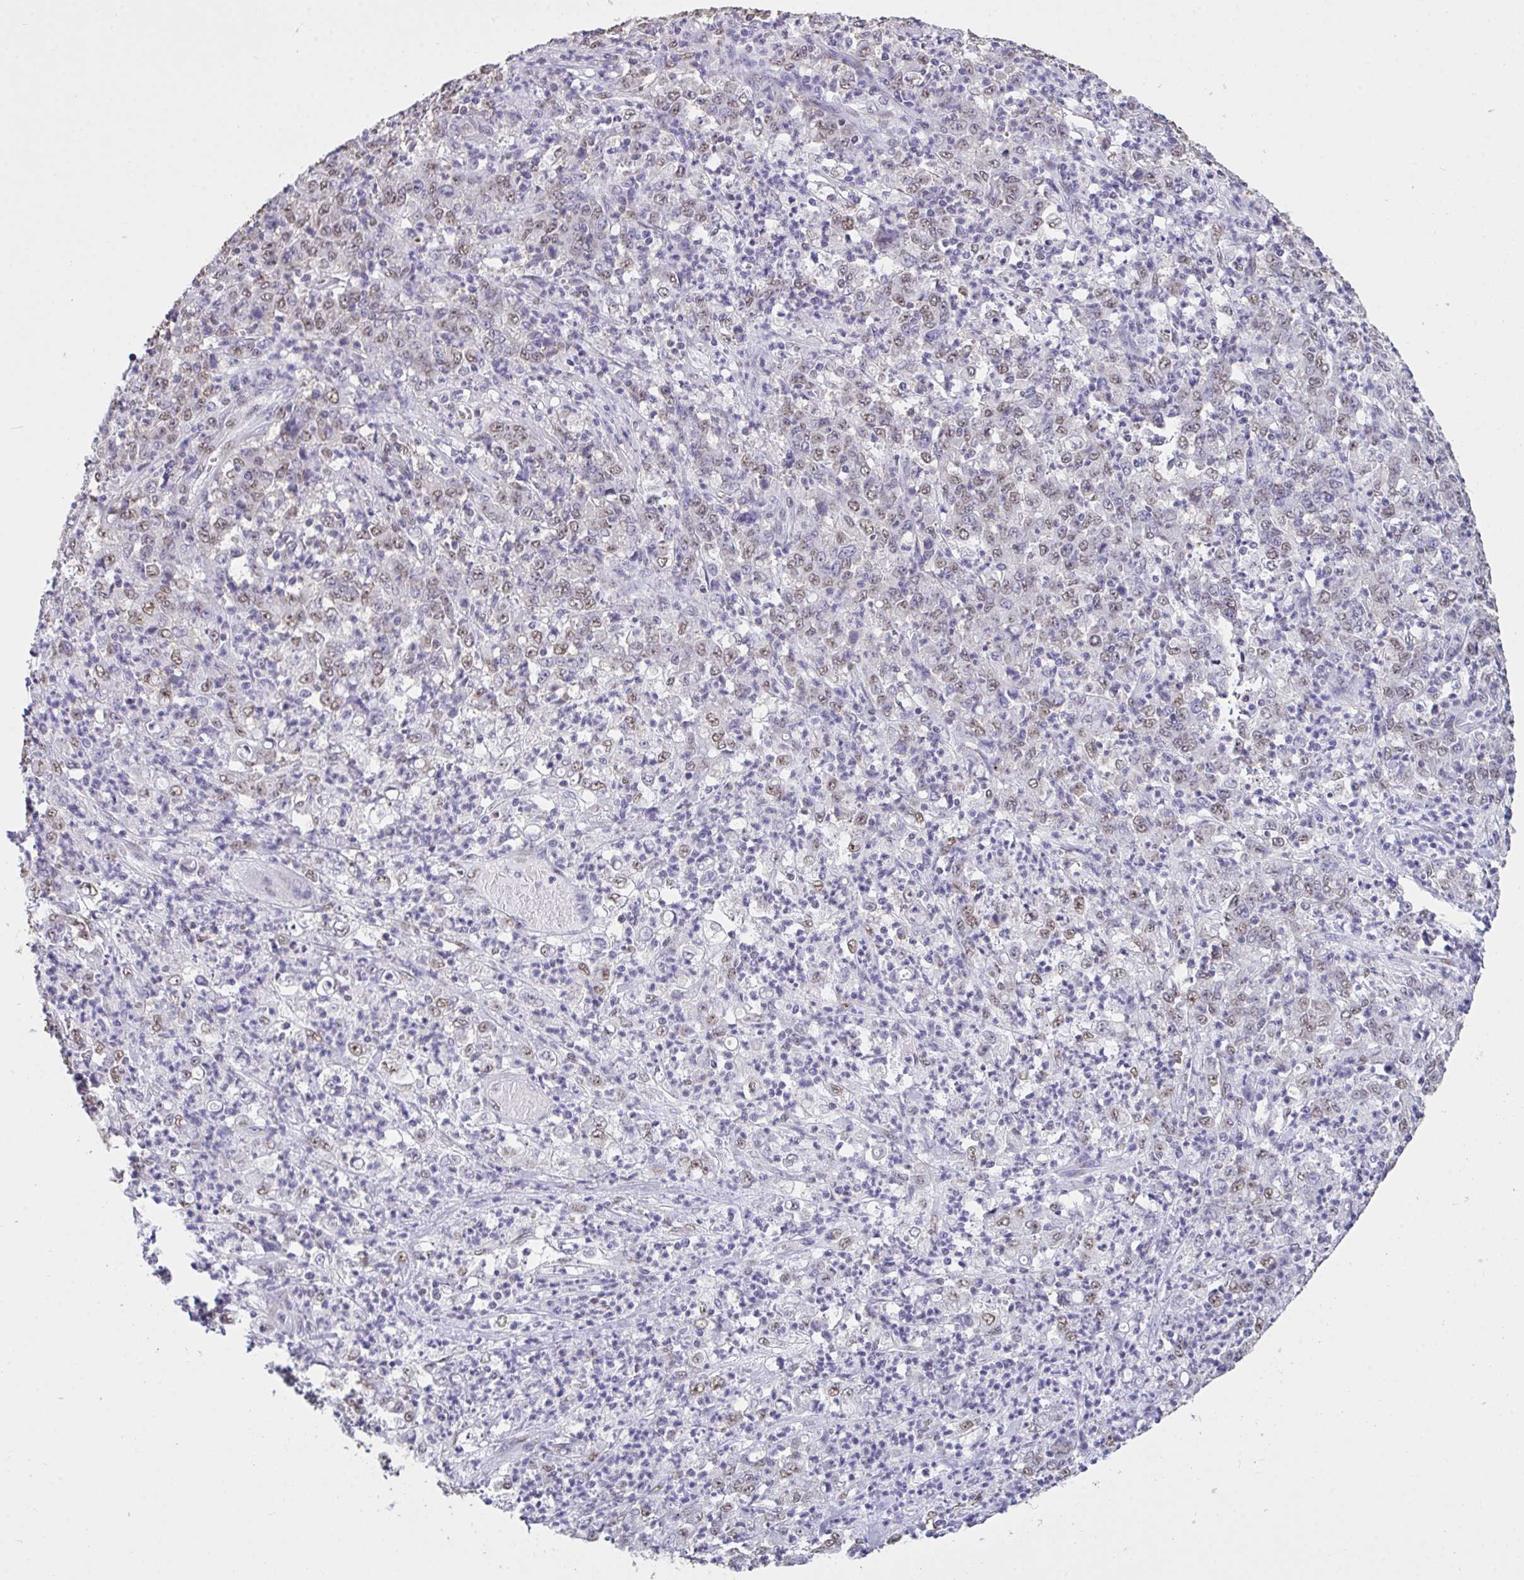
{"staining": {"intensity": "weak", "quantity": "25%-75%", "location": "nuclear"}, "tissue": "stomach cancer", "cell_type": "Tumor cells", "image_type": "cancer", "snomed": [{"axis": "morphology", "description": "Adenocarcinoma, NOS"}, {"axis": "topography", "description": "Stomach, lower"}], "caption": "Human stomach cancer (adenocarcinoma) stained with a protein marker shows weak staining in tumor cells.", "gene": "SEMA6B", "patient": {"sex": "female", "age": 71}}